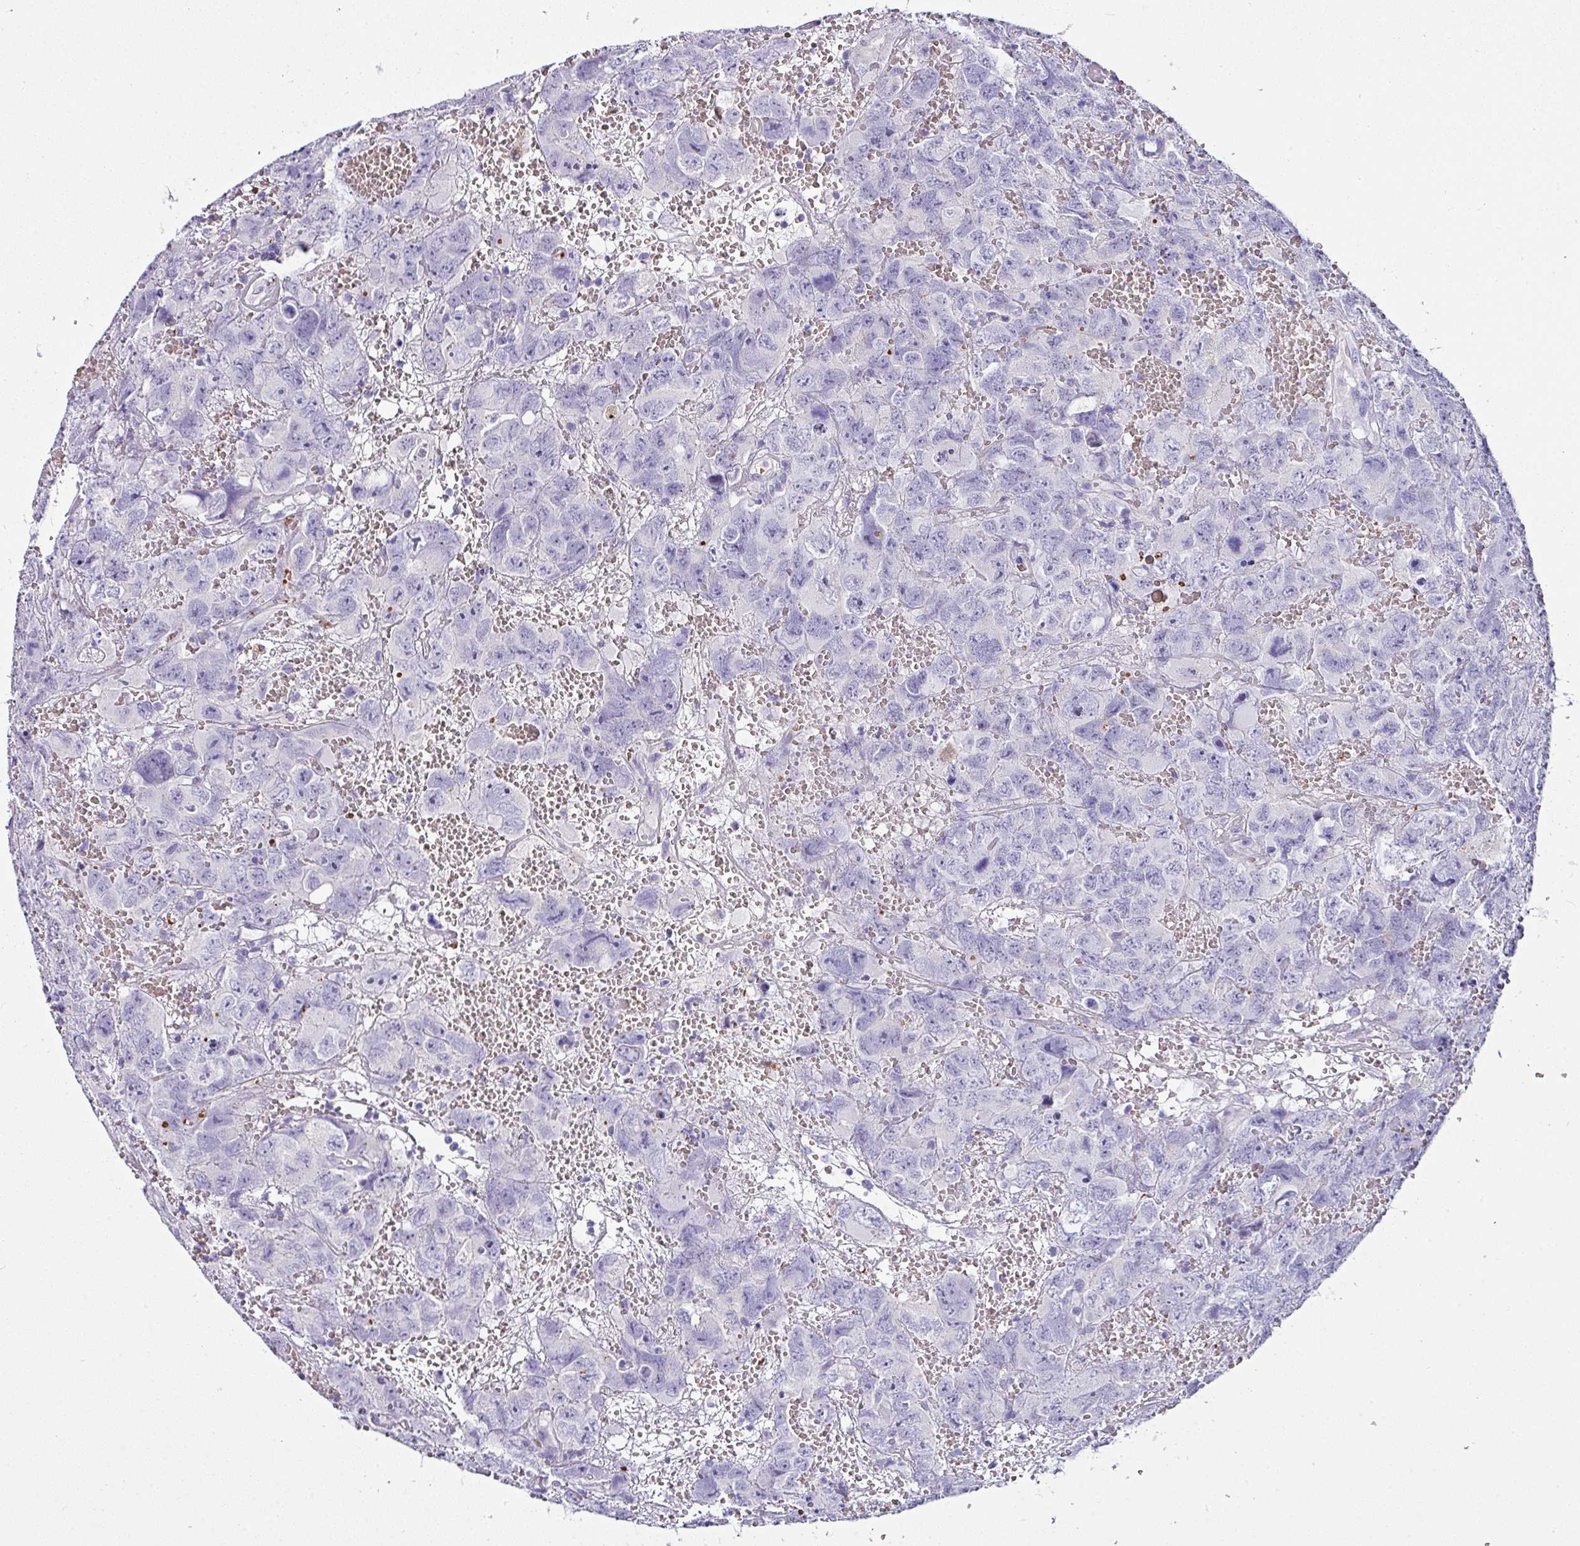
{"staining": {"intensity": "negative", "quantity": "none", "location": "none"}, "tissue": "testis cancer", "cell_type": "Tumor cells", "image_type": "cancer", "snomed": [{"axis": "morphology", "description": "Carcinoma, Embryonal, NOS"}, {"axis": "topography", "description": "Testis"}], "caption": "High magnification brightfield microscopy of testis cancer stained with DAB (3,3'-diaminobenzidine) (brown) and counterstained with hematoxylin (blue): tumor cells show no significant positivity.", "gene": "NAPSA", "patient": {"sex": "male", "age": 45}}